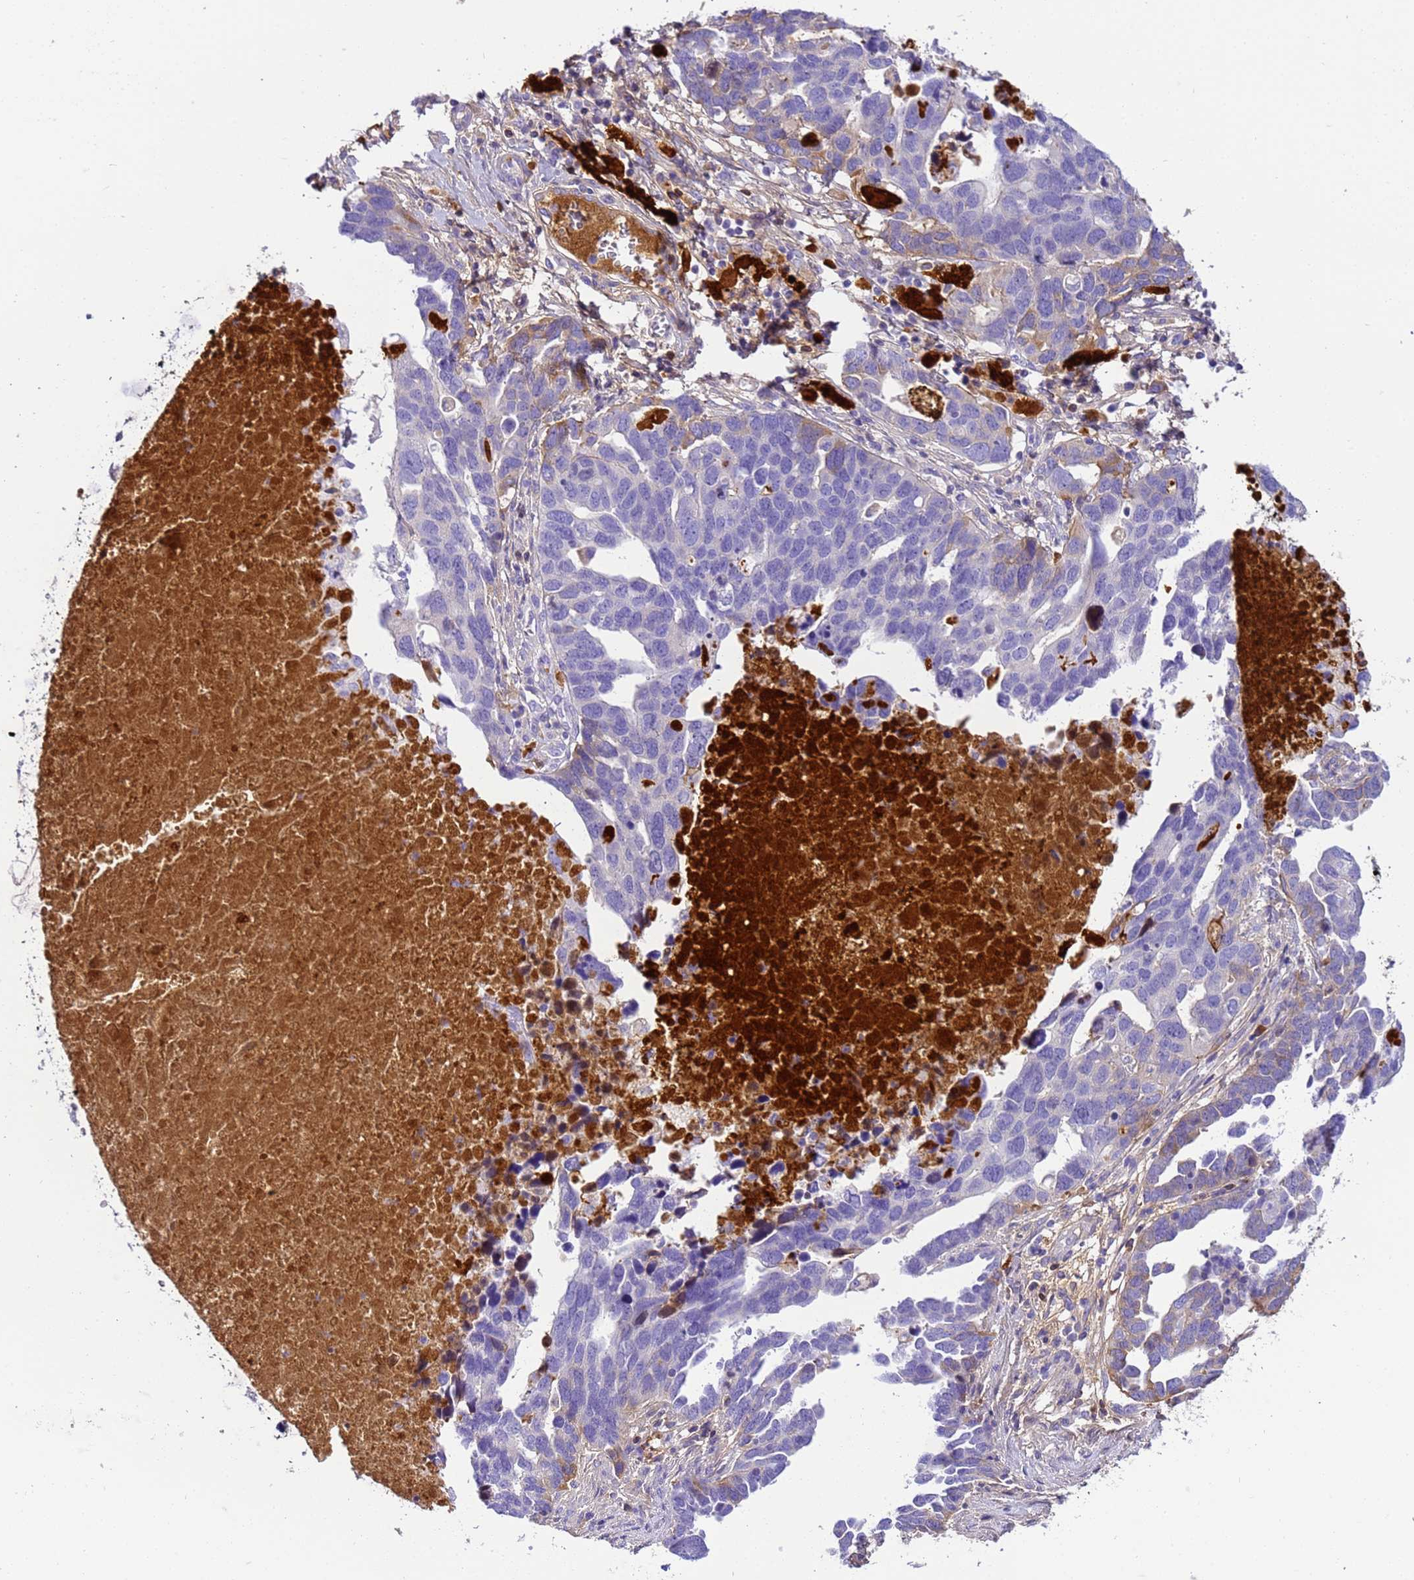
{"staining": {"intensity": "moderate", "quantity": "<25%", "location": "cytoplasmic/membranous"}, "tissue": "ovarian cancer", "cell_type": "Tumor cells", "image_type": "cancer", "snomed": [{"axis": "morphology", "description": "Cystadenocarcinoma, serous, NOS"}, {"axis": "topography", "description": "Ovary"}], "caption": "Immunohistochemical staining of ovarian cancer (serous cystadenocarcinoma) reveals low levels of moderate cytoplasmic/membranous protein positivity in about <25% of tumor cells. Nuclei are stained in blue.", "gene": "CFHR2", "patient": {"sex": "female", "age": 54}}